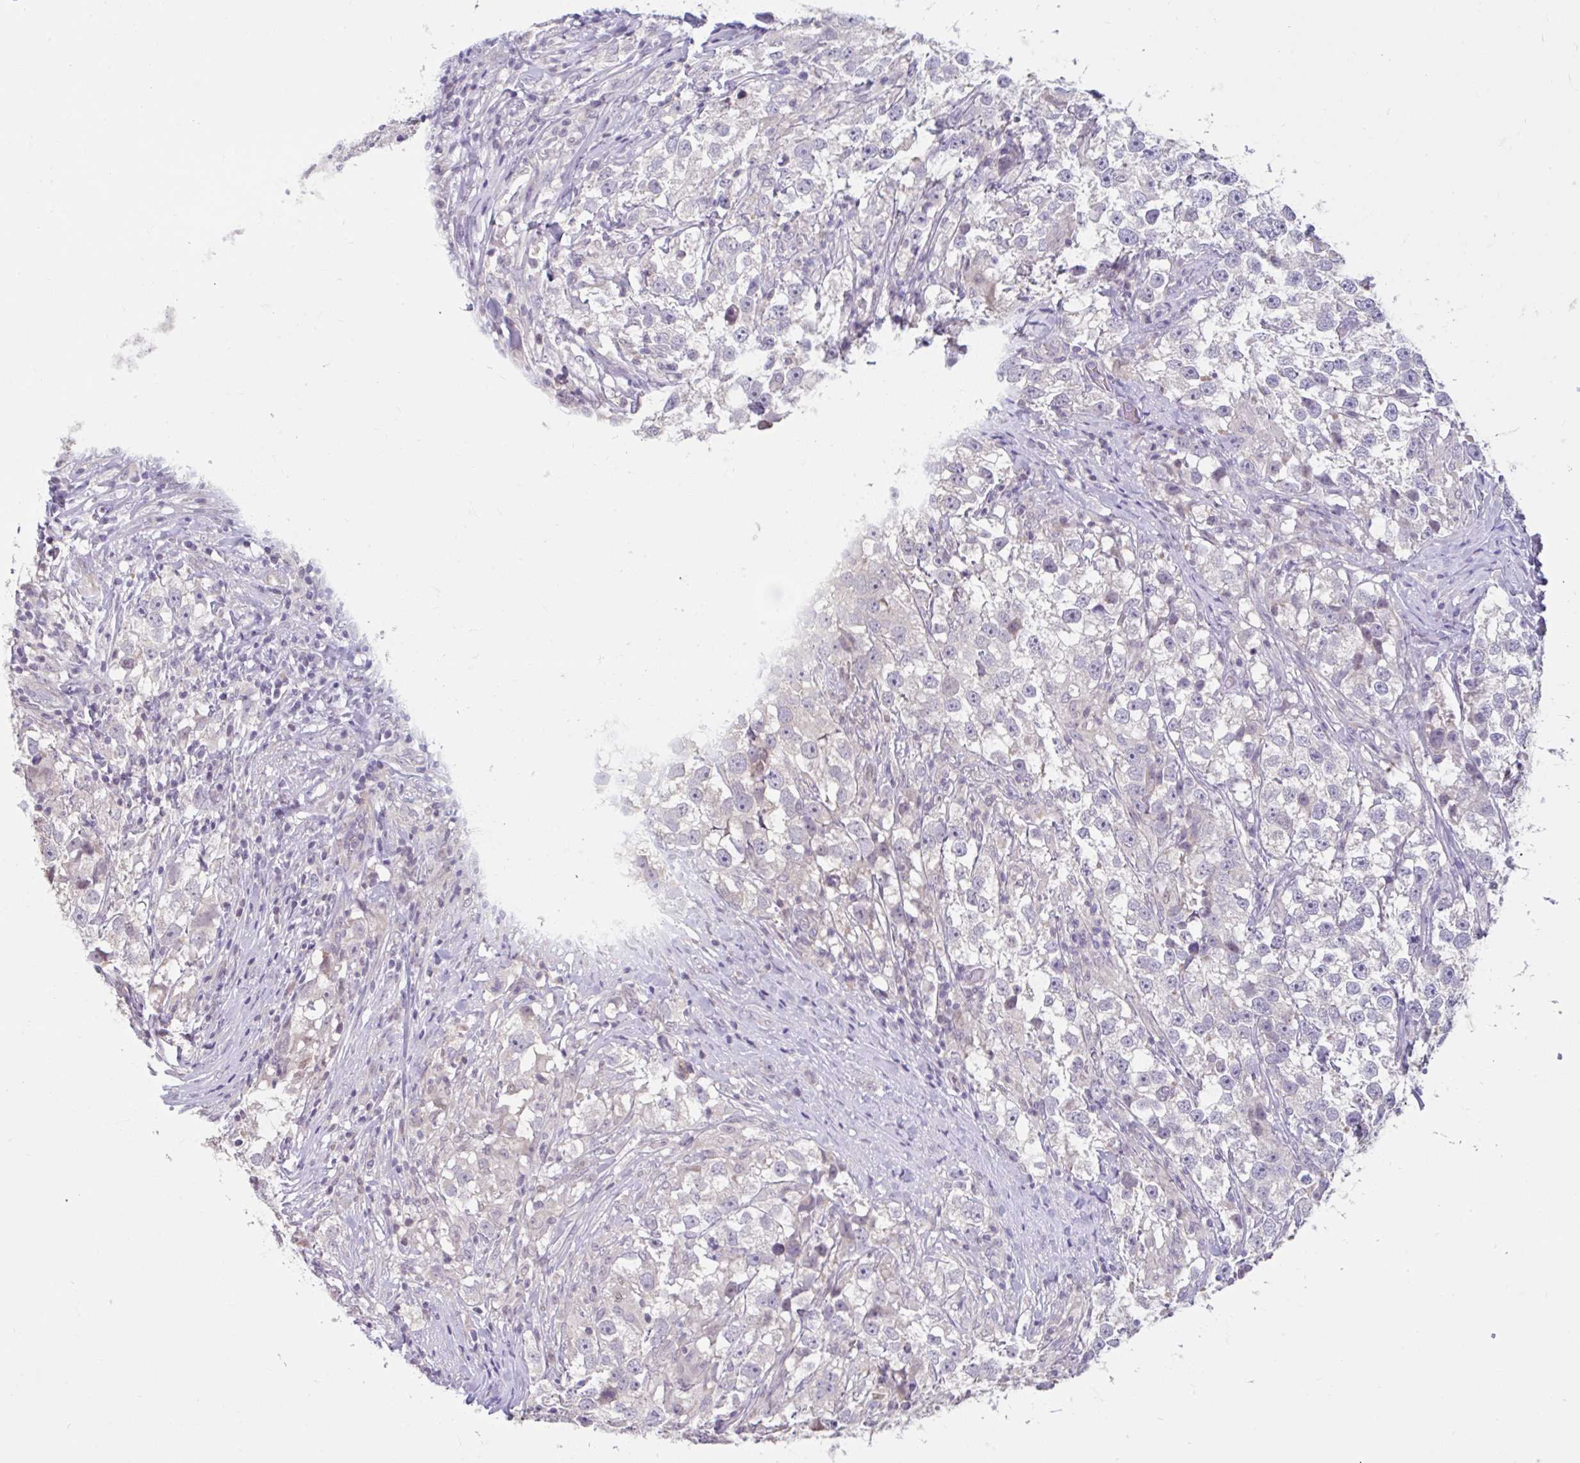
{"staining": {"intensity": "negative", "quantity": "none", "location": "none"}, "tissue": "testis cancer", "cell_type": "Tumor cells", "image_type": "cancer", "snomed": [{"axis": "morphology", "description": "Seminoma, NOS"}, {"axis": "topography", "description": "Testis"}], "caption": "An immunohistochemistry histopathology image of testis seminoma is shown. There is no staining in tumor cells of testis seminoma.", "gene": "CDH19", "patient": {"sex": "male", "age": 46}}